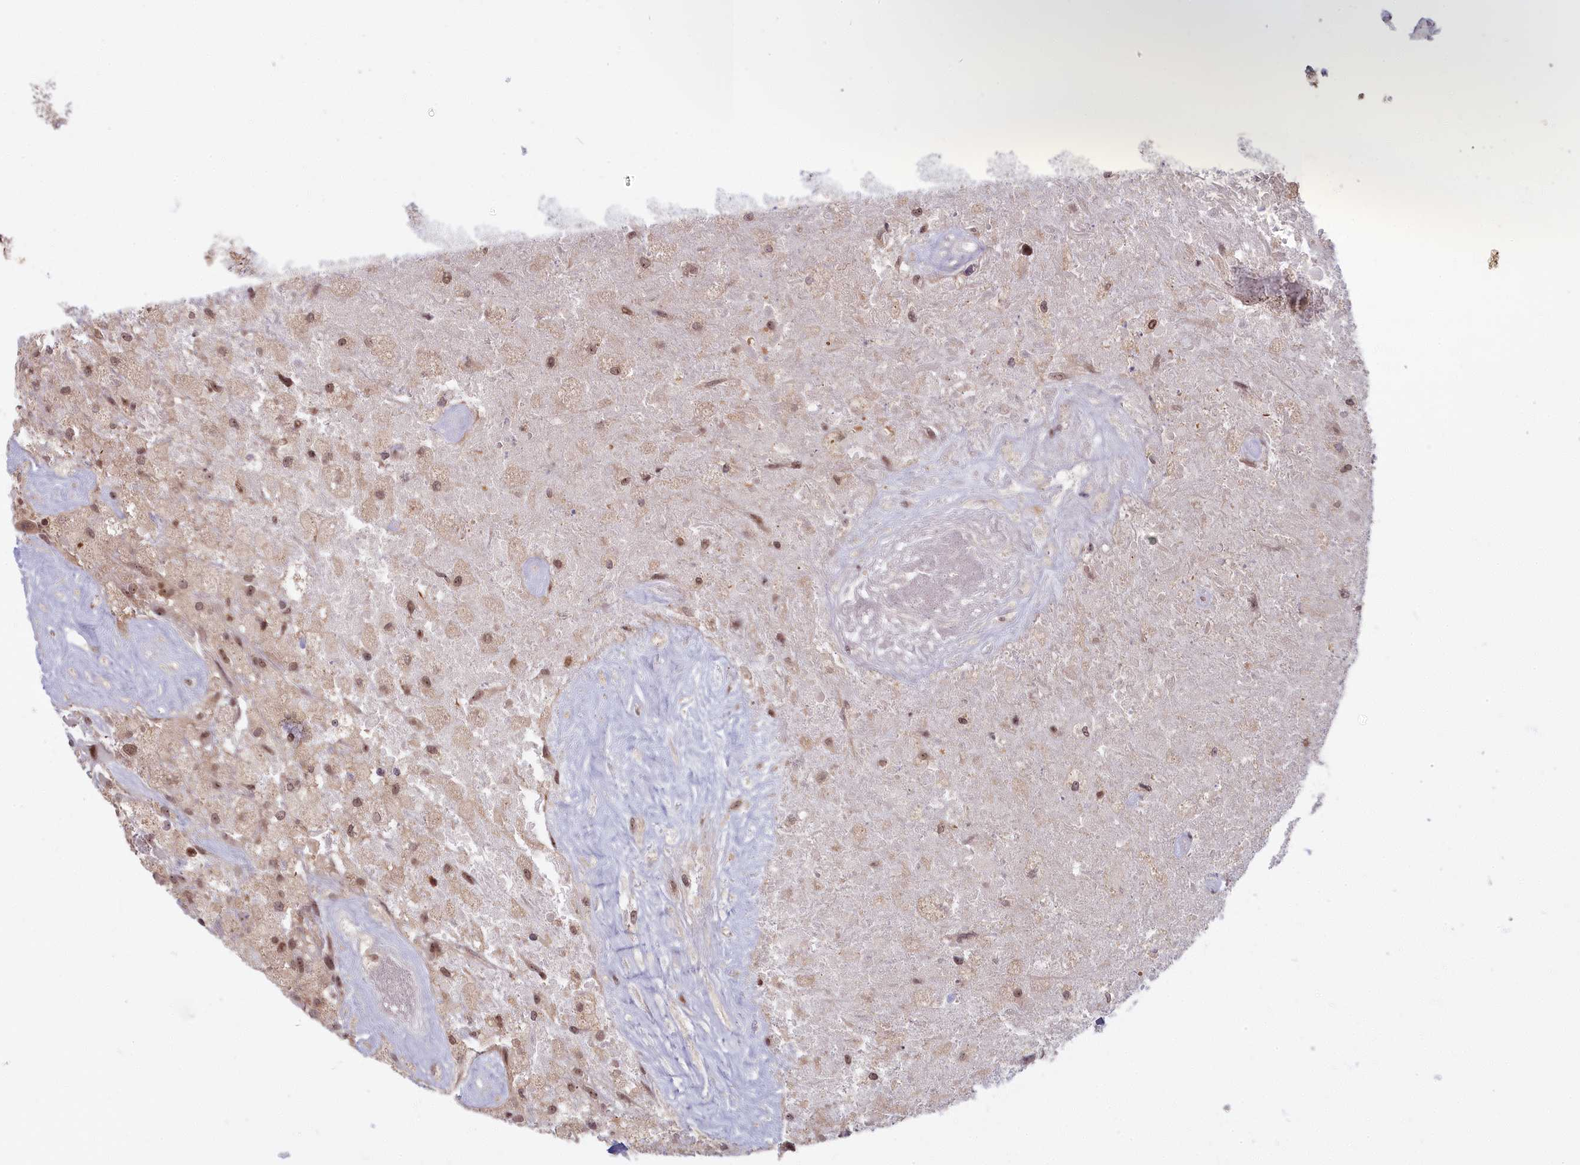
{"staining": {"intensity": "moderate", "quantity": "25%-75%", "location": "nuclear"}, "tissue": "glioma", "cell_type": "Tumor cells", "image_type": "cancer", "snomed": [{"axis": "morphology", "description": "Glioma, malignant, High grade"}, {"axis": "topography", "description": "Brain"}], "caption": "Human glioma stained with a protein marker demonstrates moderate staining in tumor cells.", "gene": "SNRK", "patient": {"sex": "male", "age": 56}}